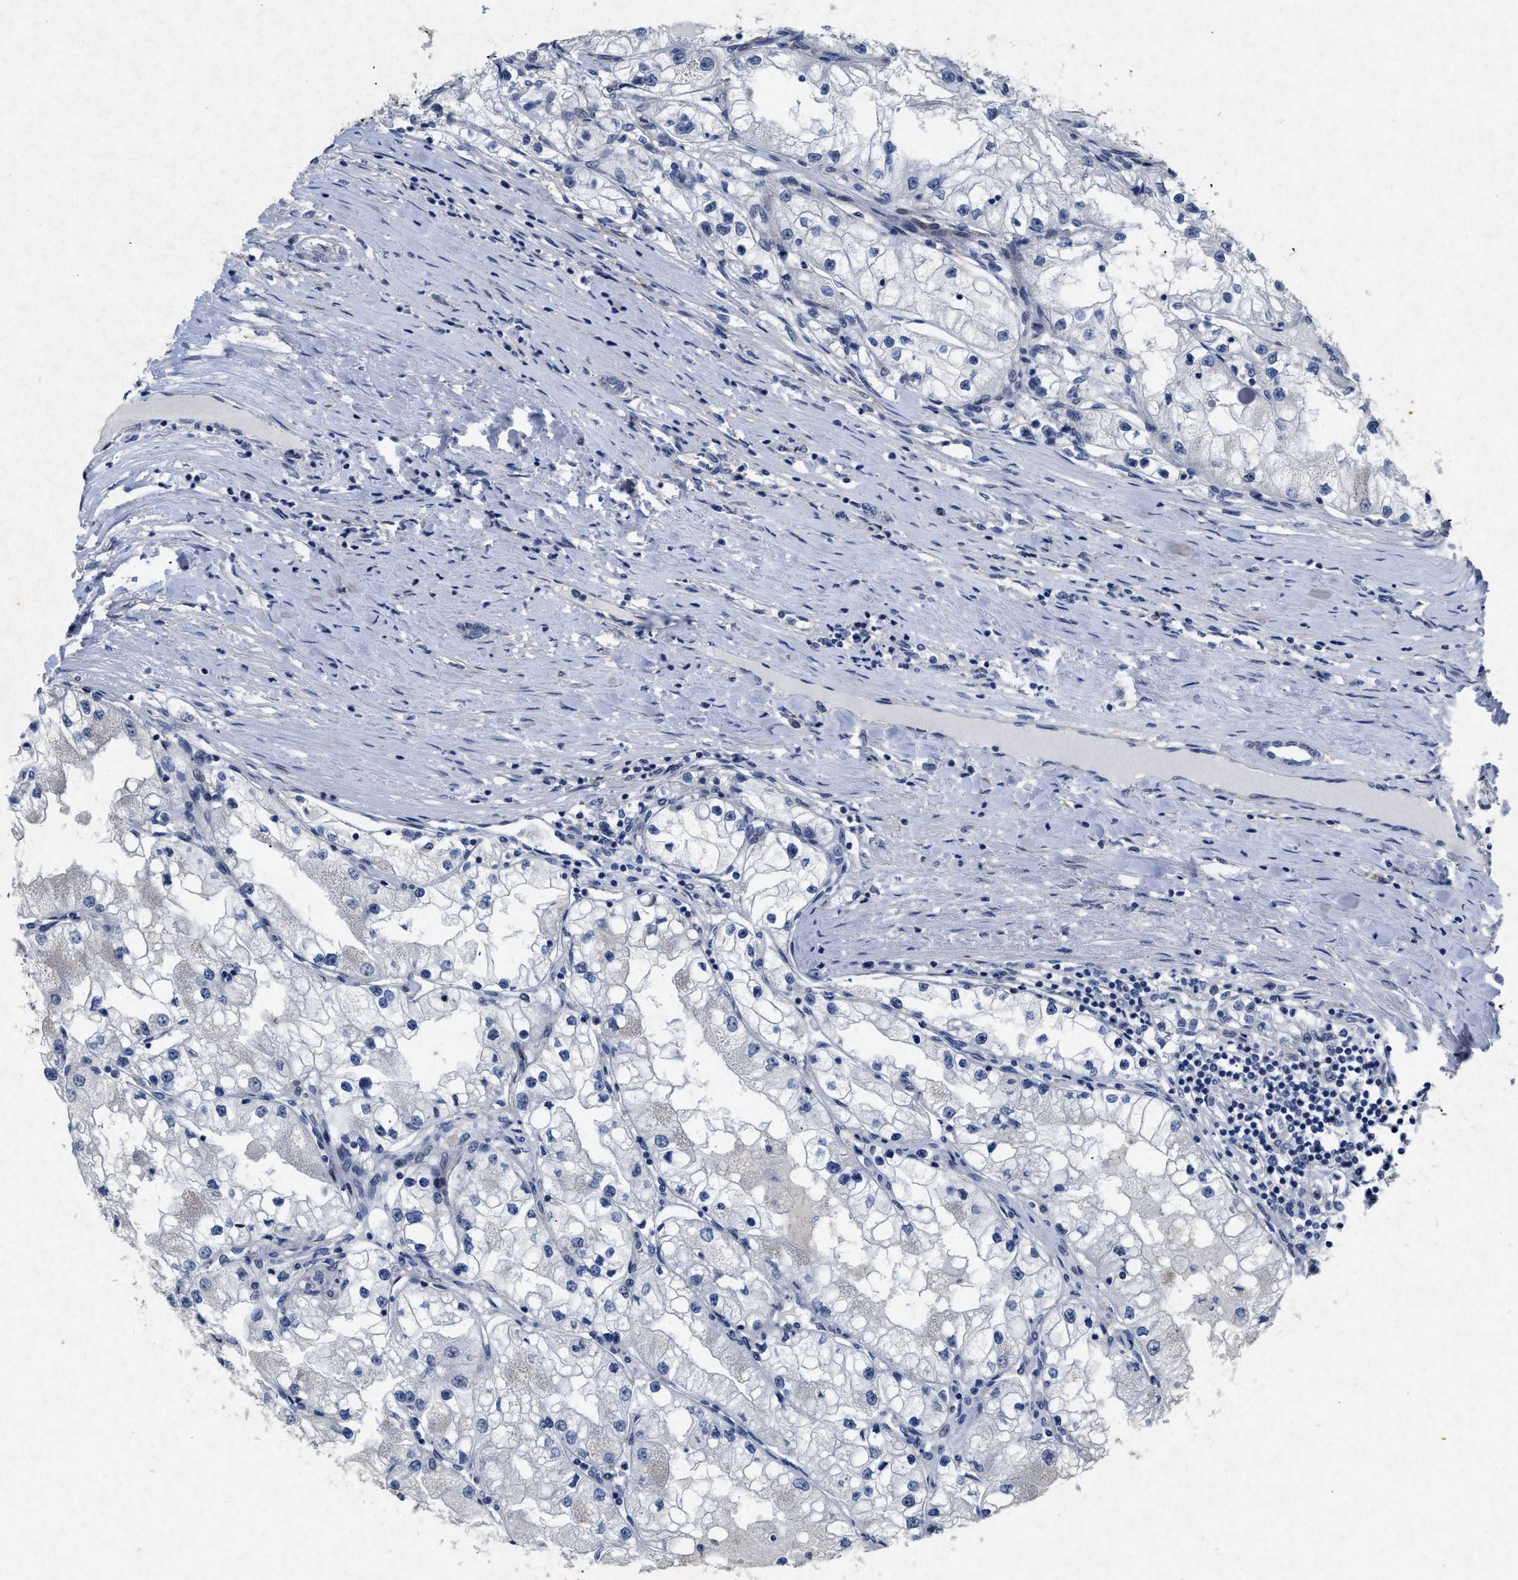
{"staining": {"intensity": "negative", "quantity": "none", "location": "none"}, "tissue": "renal cancer", "cell_type": "Tumor cells", "image_type": "cancer", "snomed": [{"axis": "morphology", "description": "Adenocarcinoma, NOS"}, {"axis": "topography", "description": "Kidney"}], "caption": "This is an IHC histopathology image of human adenocarcinoma (renal). There is no positivity in tumor cells.", "gene": "PDGFRA", "patient": {"sex": "male", "age": 68}}